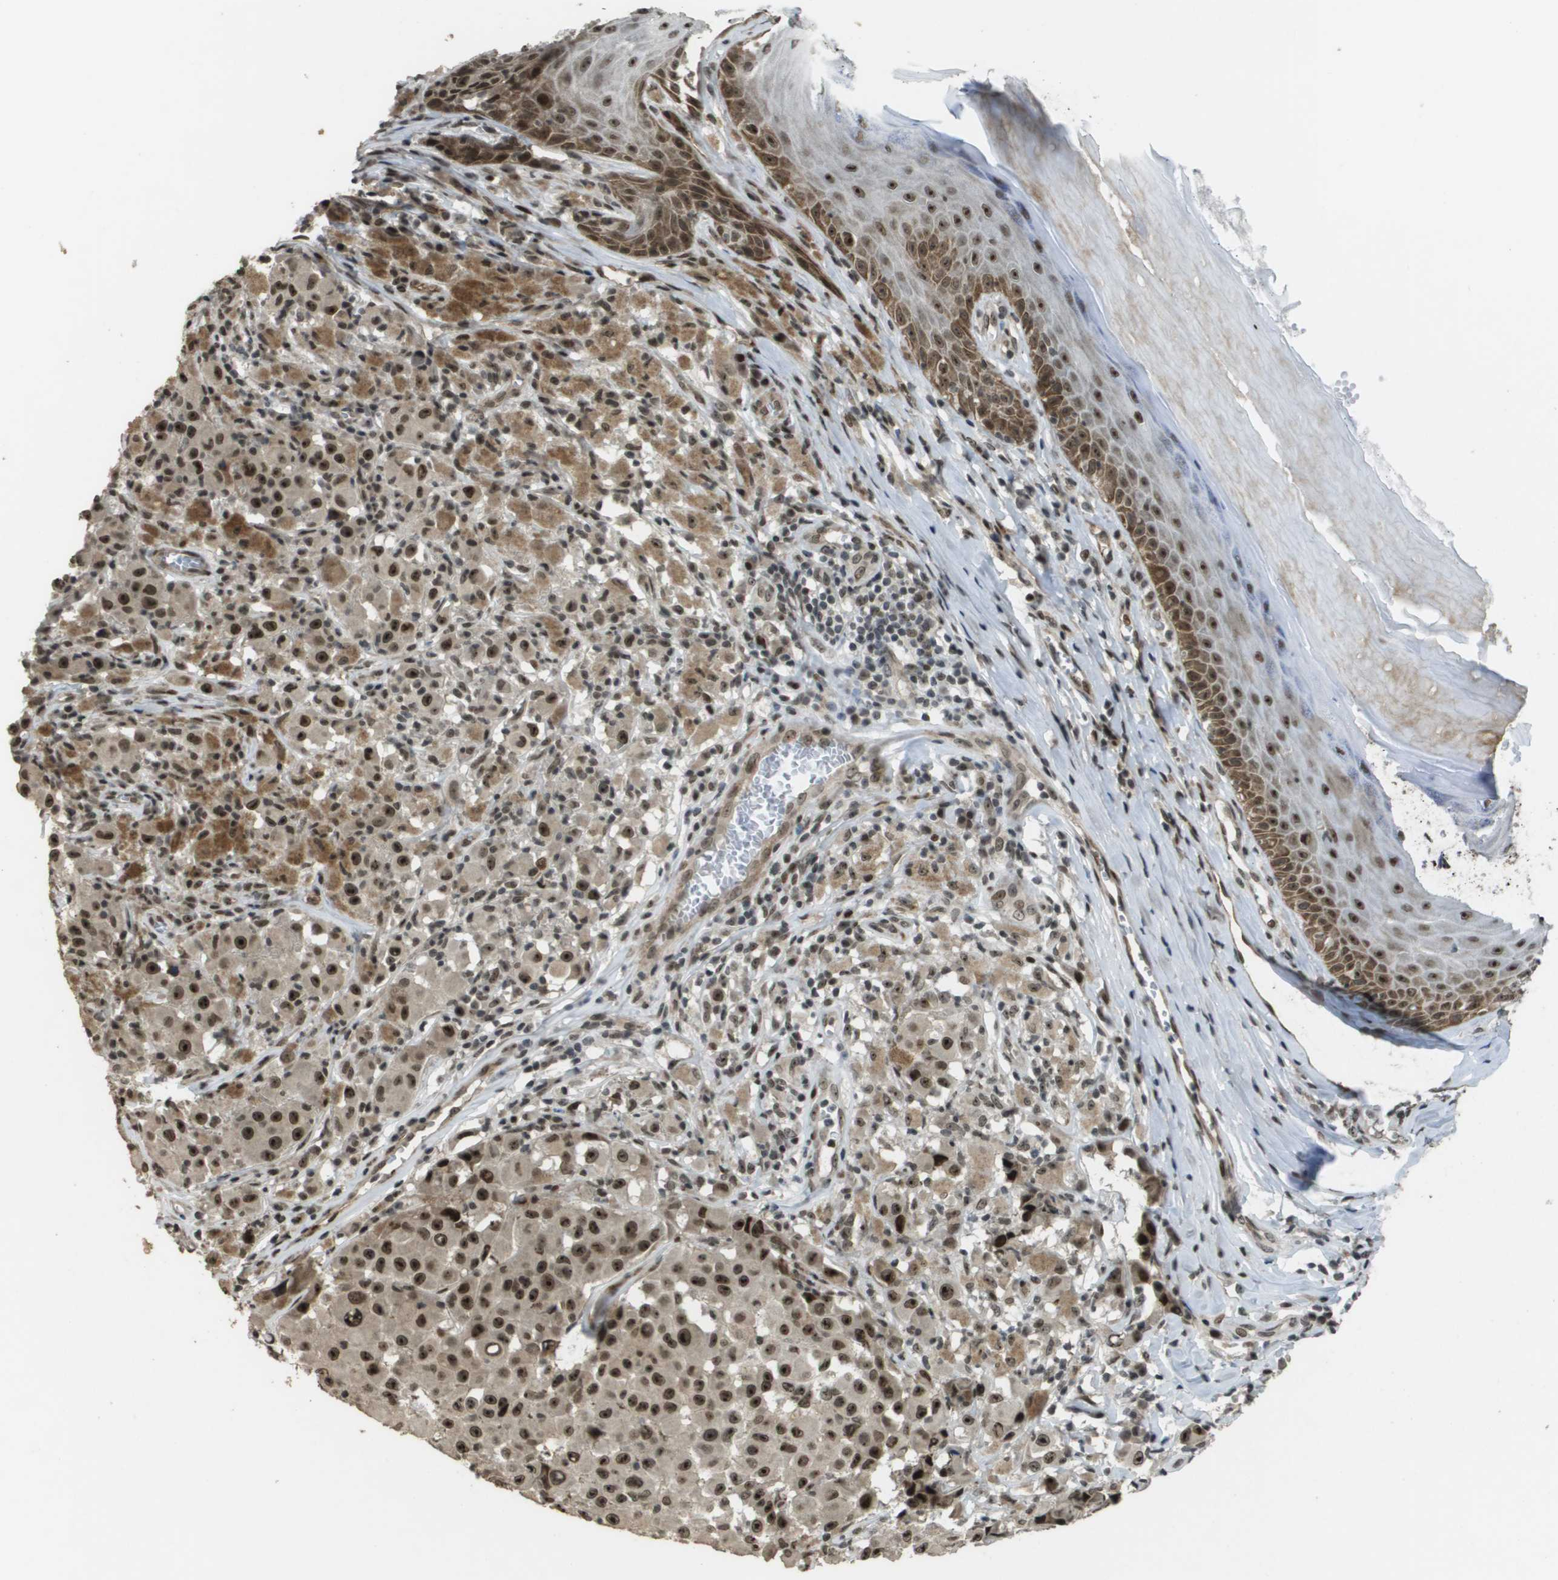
{"staining": {"intensity": "strong", "quantity": ">75%", "location": "cytoplasmic/membranous,nuclear"}, "tissue": "melanoma", "cell_type": "Tumor cells", "image_type": "cancer", "snomed": [{"axis": "morphology", "description": "Malignant melanoma, NOS"}, {"axis": "topography", "description": "Skin"}], "caption": "A histopathology image of human malignant melanoma stained for a protein demonstrates strong cytoplasmic/membranous and nuclear brown staining in tumor cells.", "gene": "KAT5", "patient": {"sex": "male", "age": 84}}